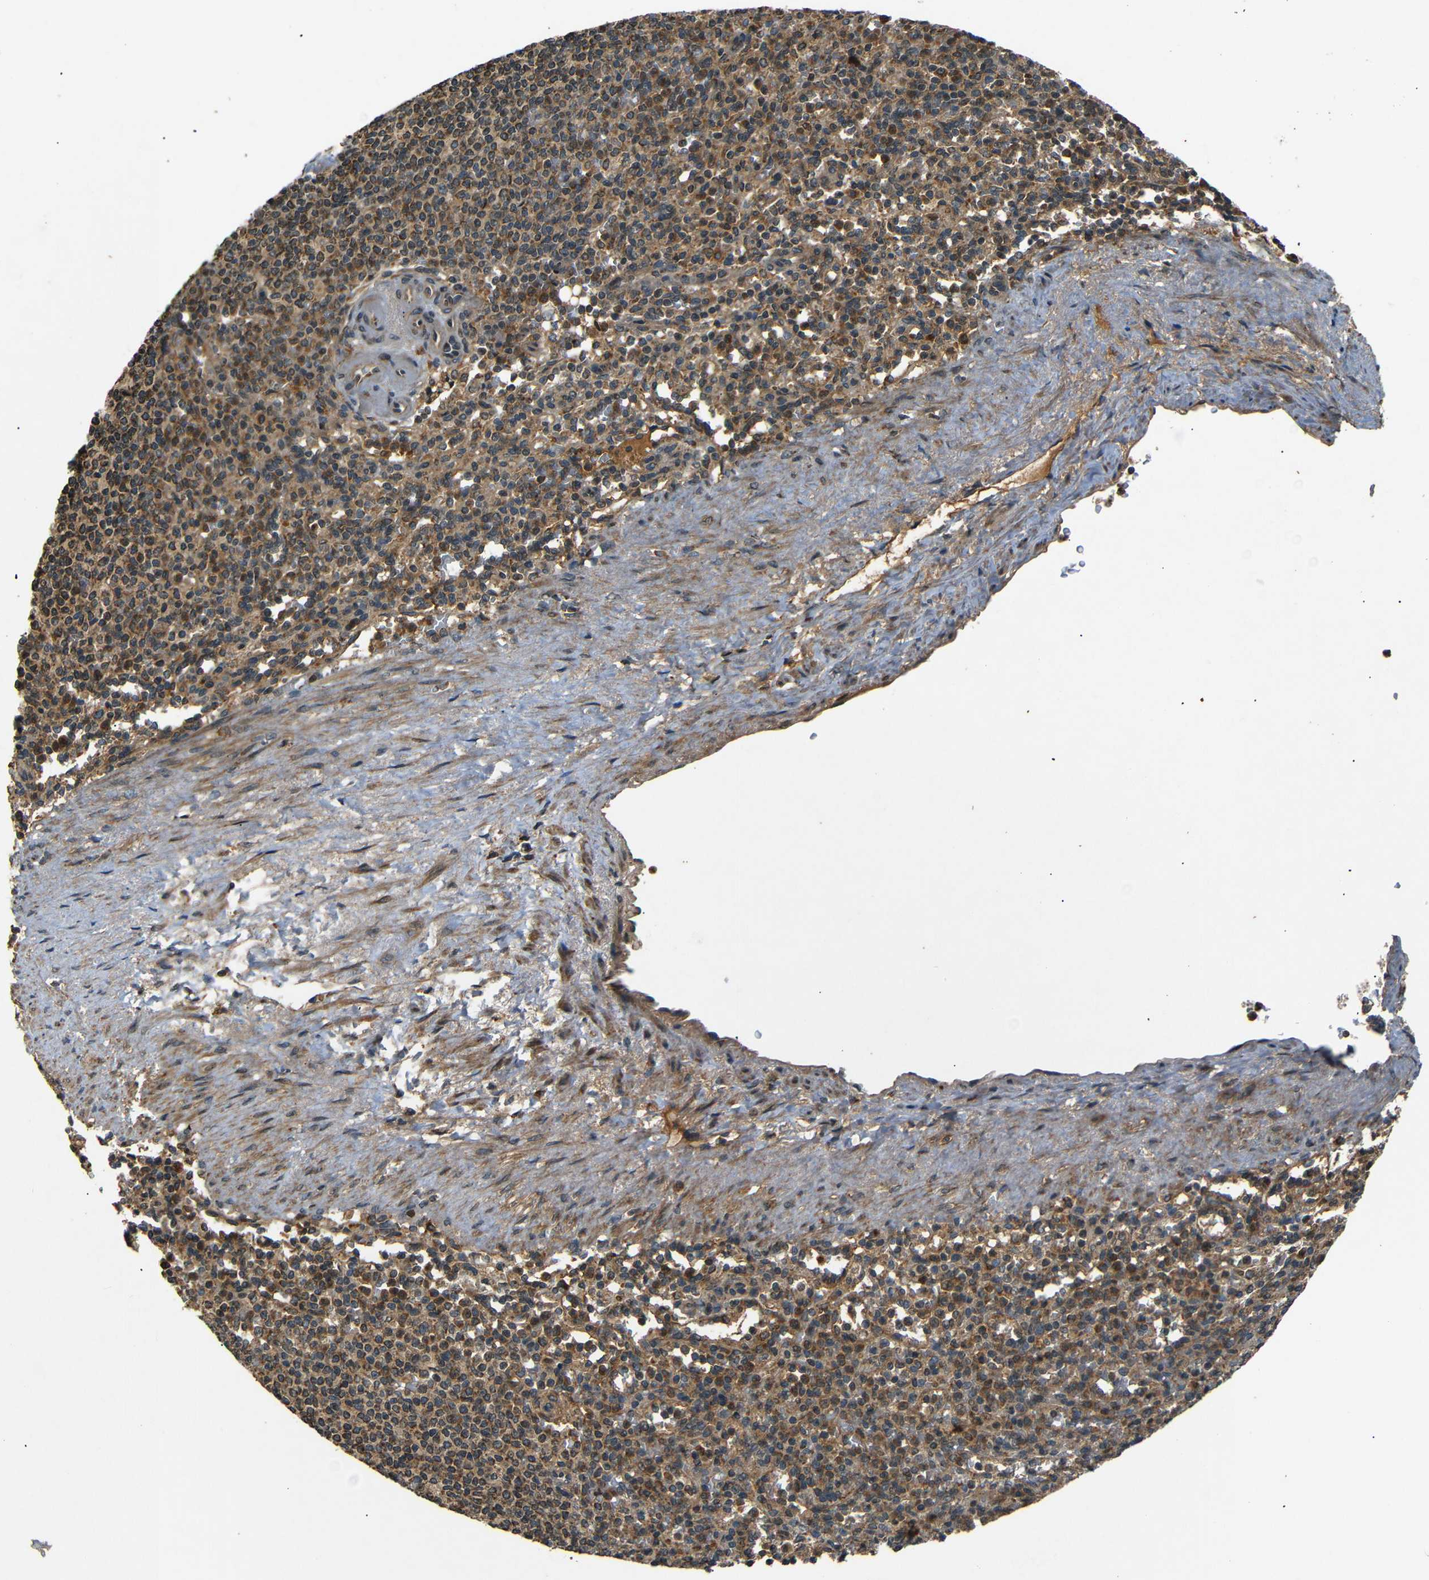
{"staining": {"intensity": "moderate", "quantity": ">75%", "location": "cytoplasmic/membranous"}, "tissue": "spleen", "cell_type": "Cells in red pulp", "image_type": "normal", "snomed": [{"axis": "morphology", "description": "Normal tissue, NOS"}, {"axis": "topography", "description": "Spleen"}], "caption": "About >75% of cells in red pulp in benign human spleen show moderate cytoplasmic/membranous protein expression as visualized by brown immunohistochemical staining.", "gene": "TANK", "patient": {"sex": "female", "age": 74}}